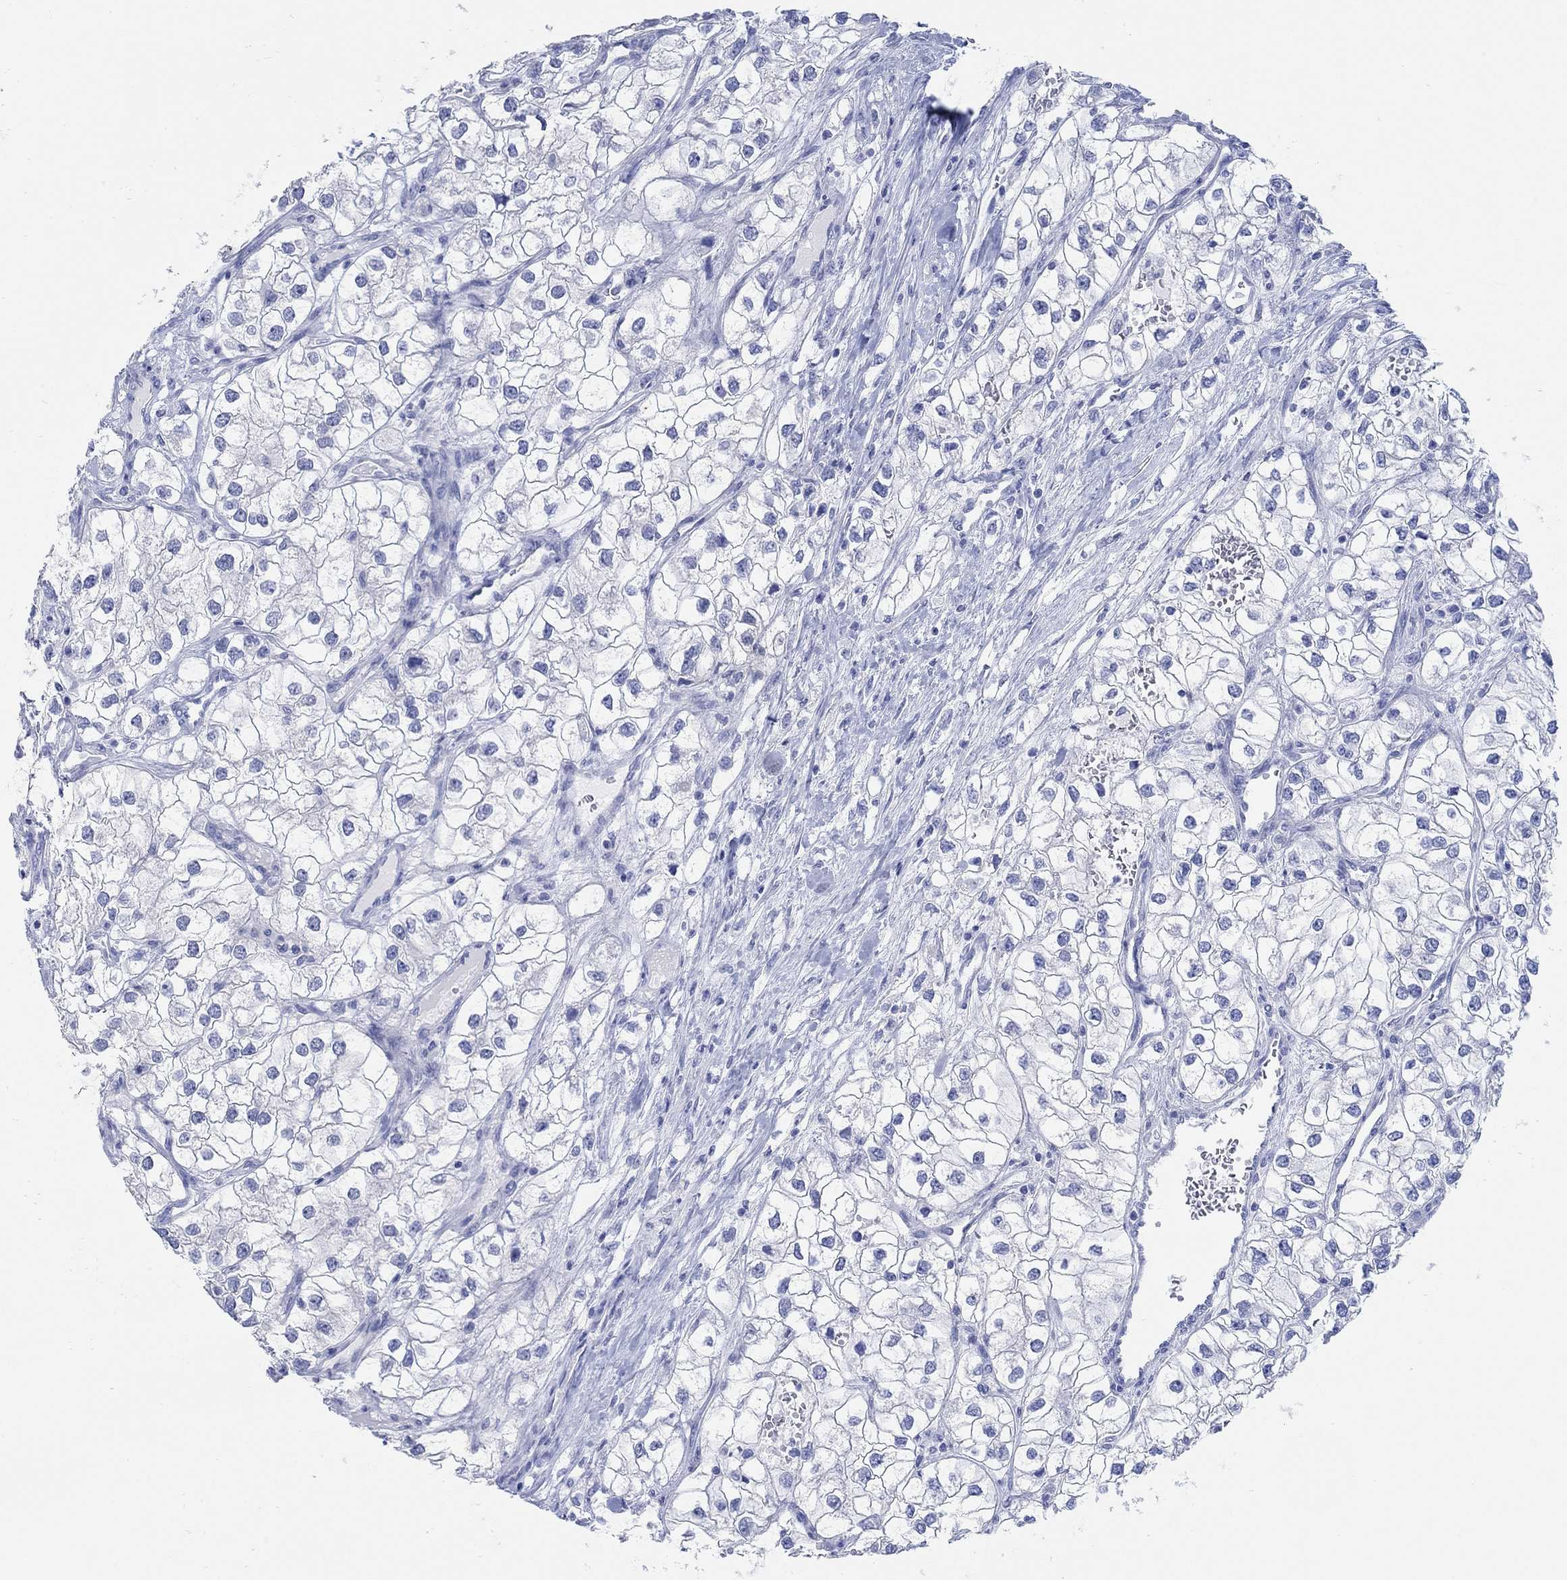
{"staining": {"intensity": "negative", "quantity": "none", "location": "none"}, "tissue": "renal cancer", "cell_type": "Tumor cells", "image_type": "cancer", "snomed": [{"axis": "morphology", "description": "Adenocarcinoma, NOS"}, {"axis": "topography", "description": "Kidney"}], "caption": "High power microscopy image of an immunohistochemistry (IHC) photomicrograph of adenocarcinoma (renal), revealing no significant staining in tumor cells.", "gene": "AK8", "patient": {"sex": "male", "age": 59}}